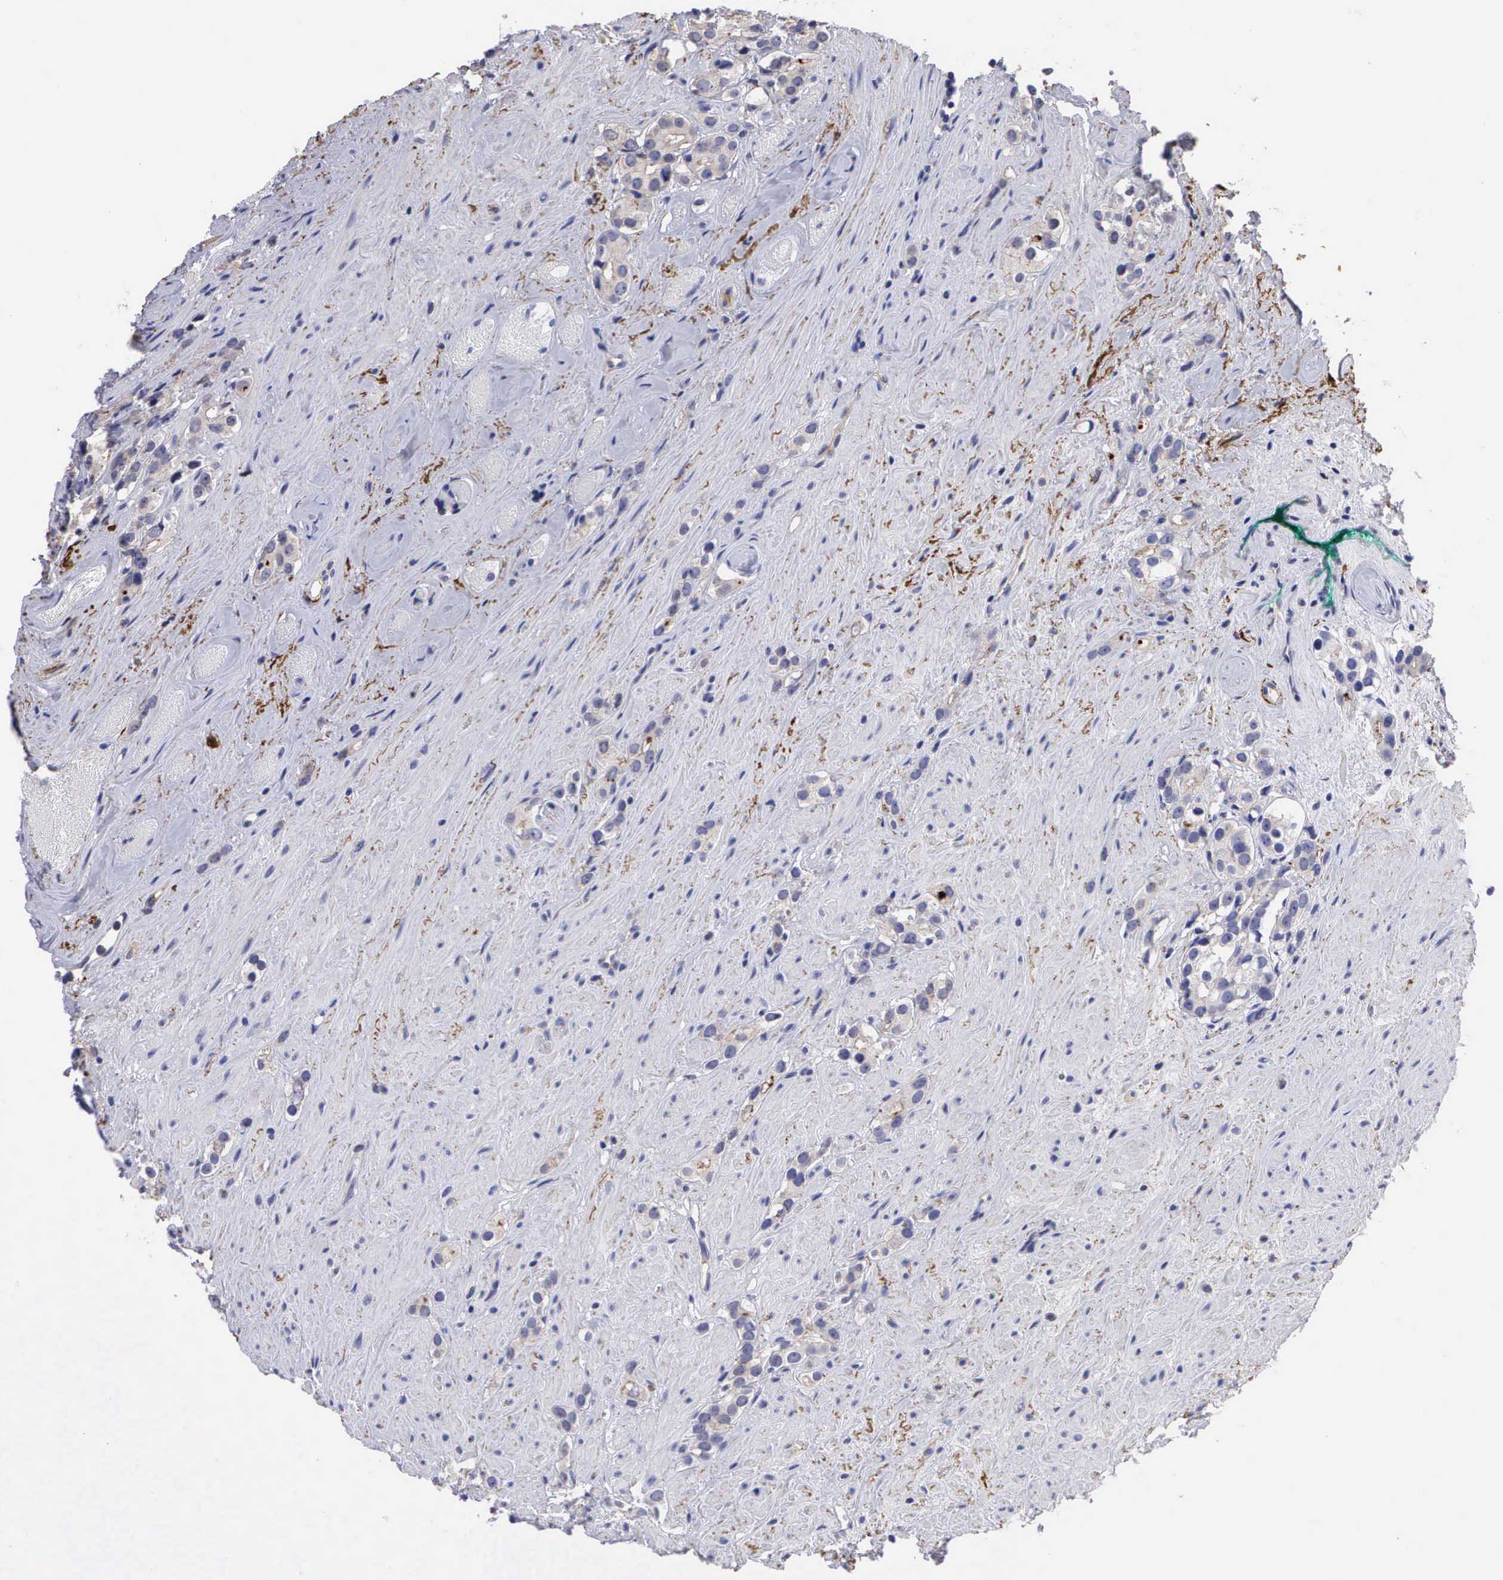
{"staining": {"intensity": "negative", "quantity": "none", "location": "none"}, "tissue": "prostate cancer", "cell_type": "Tumor cells", "image_type": "cancer", "snomed": [{"axis": "morphology", "description": "Adenocarcinoma, Medium grade"}, {"axis": "topography", "description": "Prostate"}], "caption": "Prostate adenocarcinoma (medium-grade) stained for a protein using IHC exhibits no staining tumor cells.", "gene": "CLU", "patient": {"sex": "male", "age": 73}}